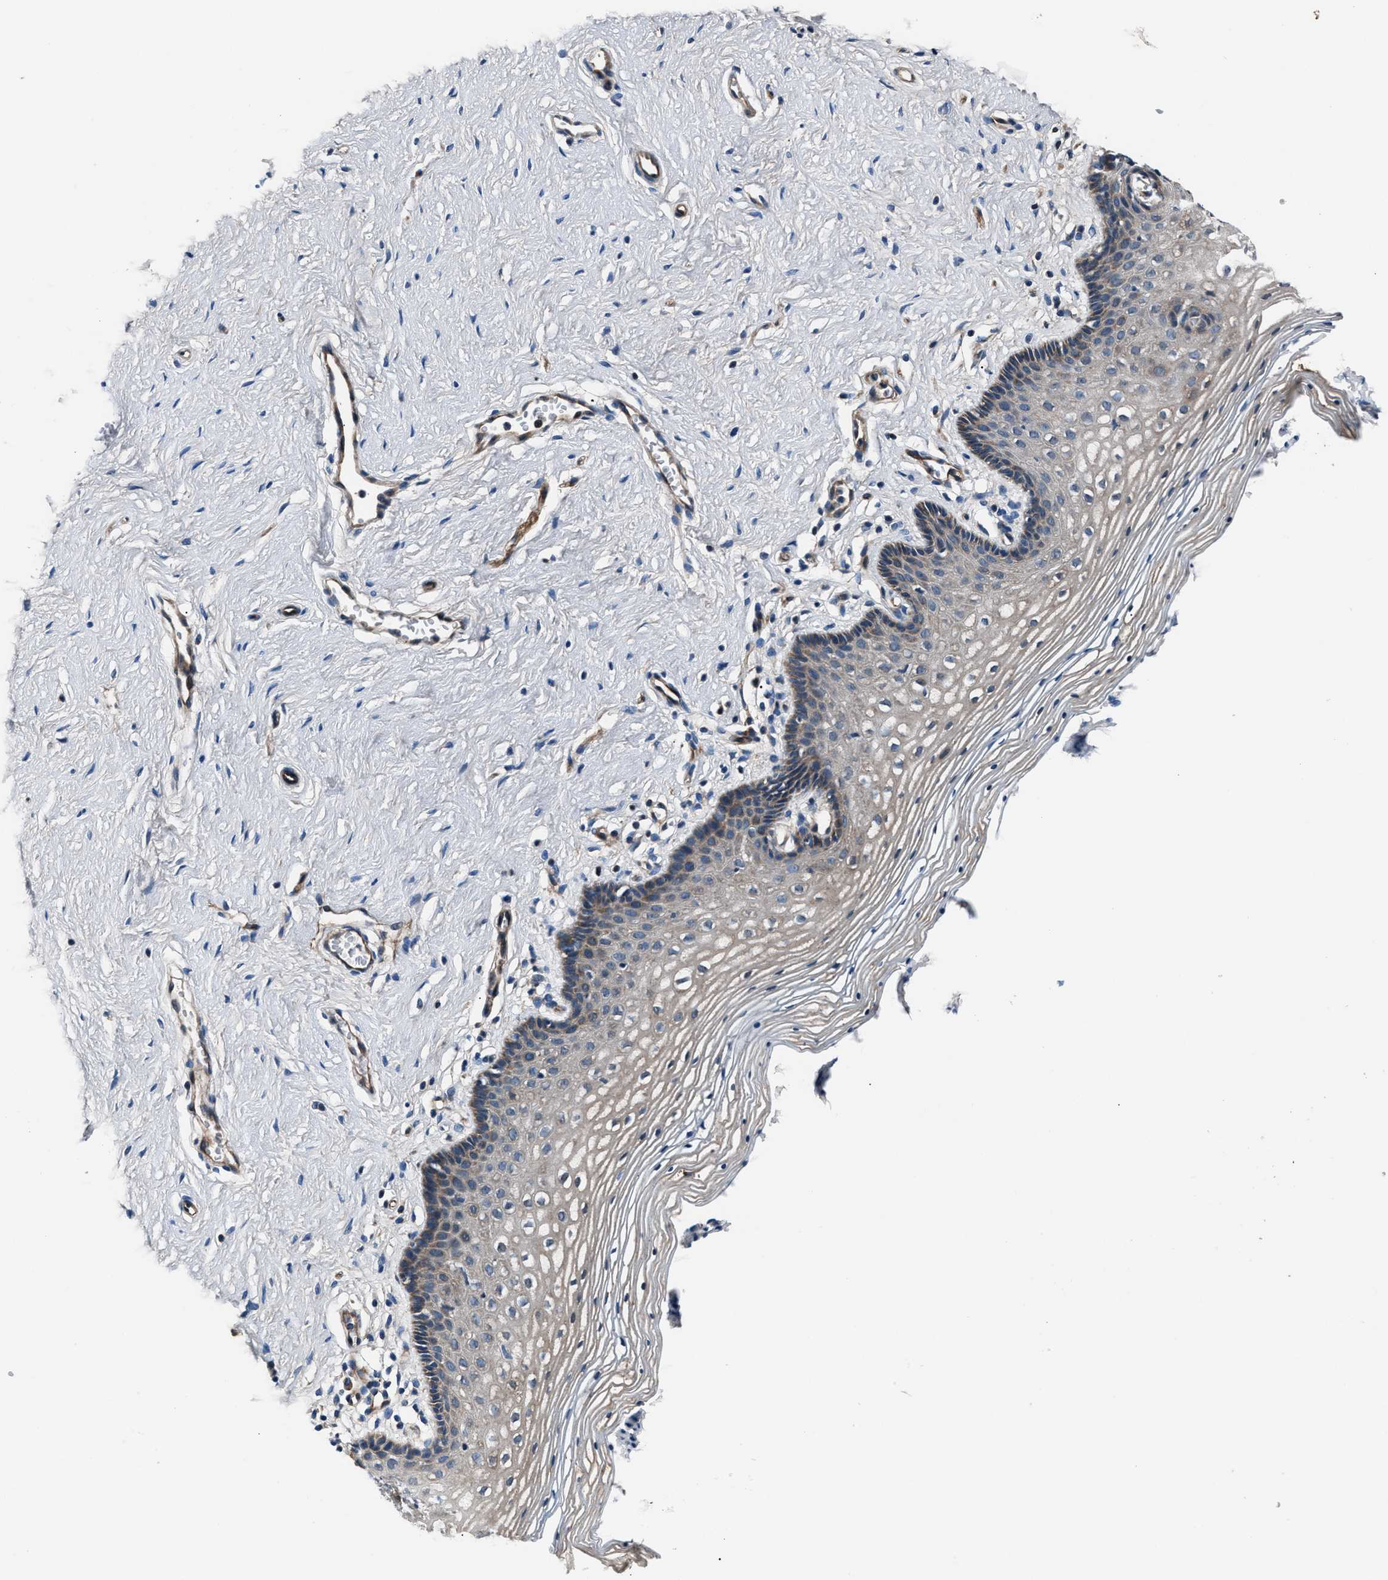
{"staining": {"intensity": "weak", "quantity": "25%-75%", "location": "cytoplasmic/membranous"}, "tissue": "vagina", "cell_type": "Squamous epithelial cells", "image_type": "normal", "snomed": [{"axis": "morphology", "description": "Normal tissue, NOS"}, {"axis": "topography", "description": "Vagina"}], "caption": "Squamous epithelial cells display low levels of weak cytoplasmic/membranous expression in approximately 25%-75% of cells in benign human vagina.", "gene": "ENSG00000281039", "patient": {"sex": "female", "age": 32}}